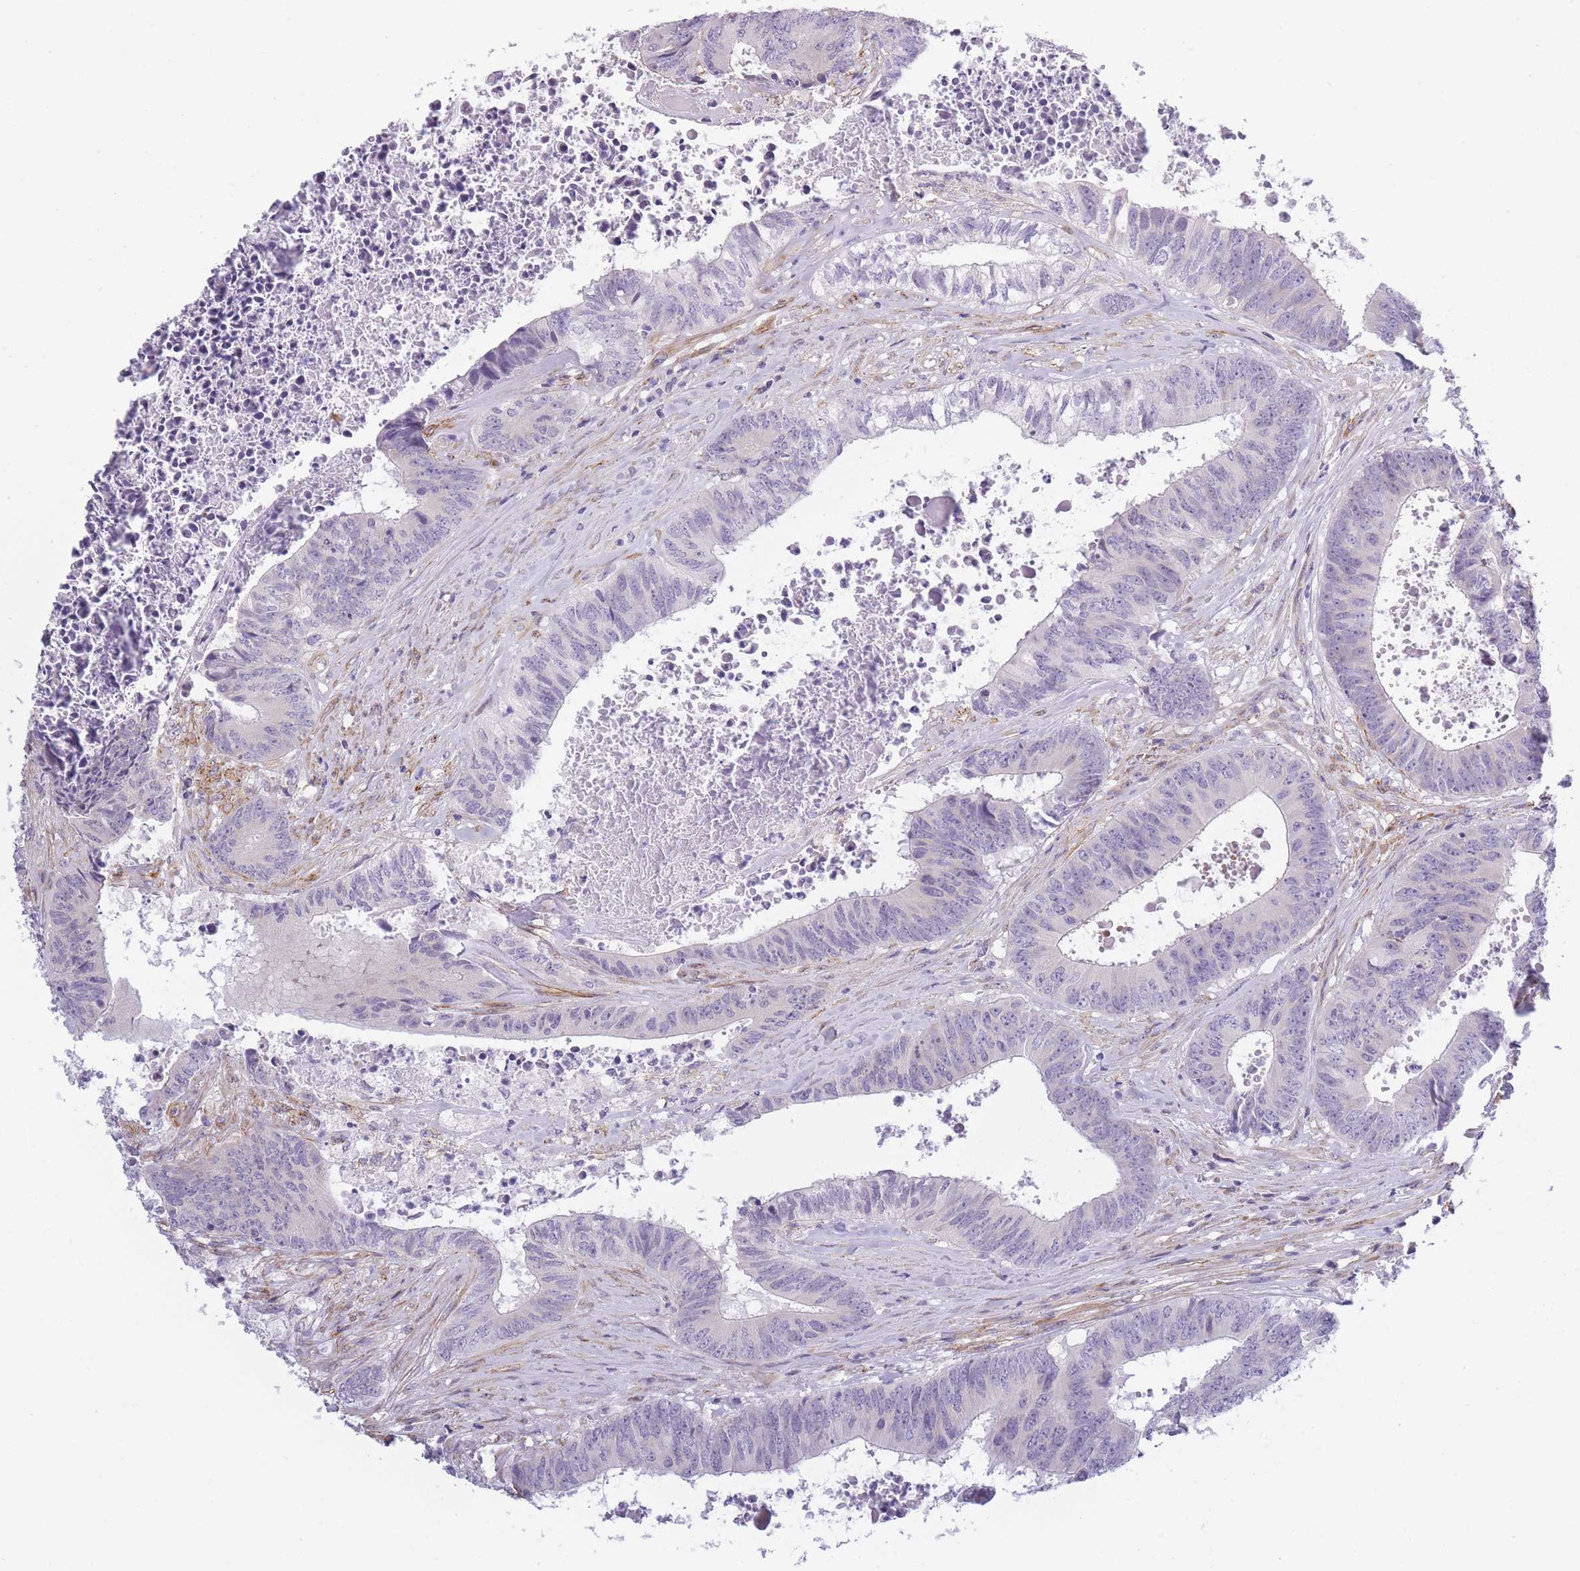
{"staining": {"intensity": "negative", "quantity": "none", "location": "none"}, "tissue": "colorectal cancer", "cell_type": "Tumor cells", "image_type": "cancer", "snomed": [{"axis": "morphology", "description": "Adenocarcinoma, NOS"}, {"axis": "topography", "description": "Rectum"}], "caption": "Image shows no significant protein staining in tumor cells of colorectal cancer (adenocarcinoma). (Brightfield microscopy of DAB immunohistochemistry (IHC) at high magnification).", "gene": "OR6B3", "patient": {"sex": "male", "age": 72}}